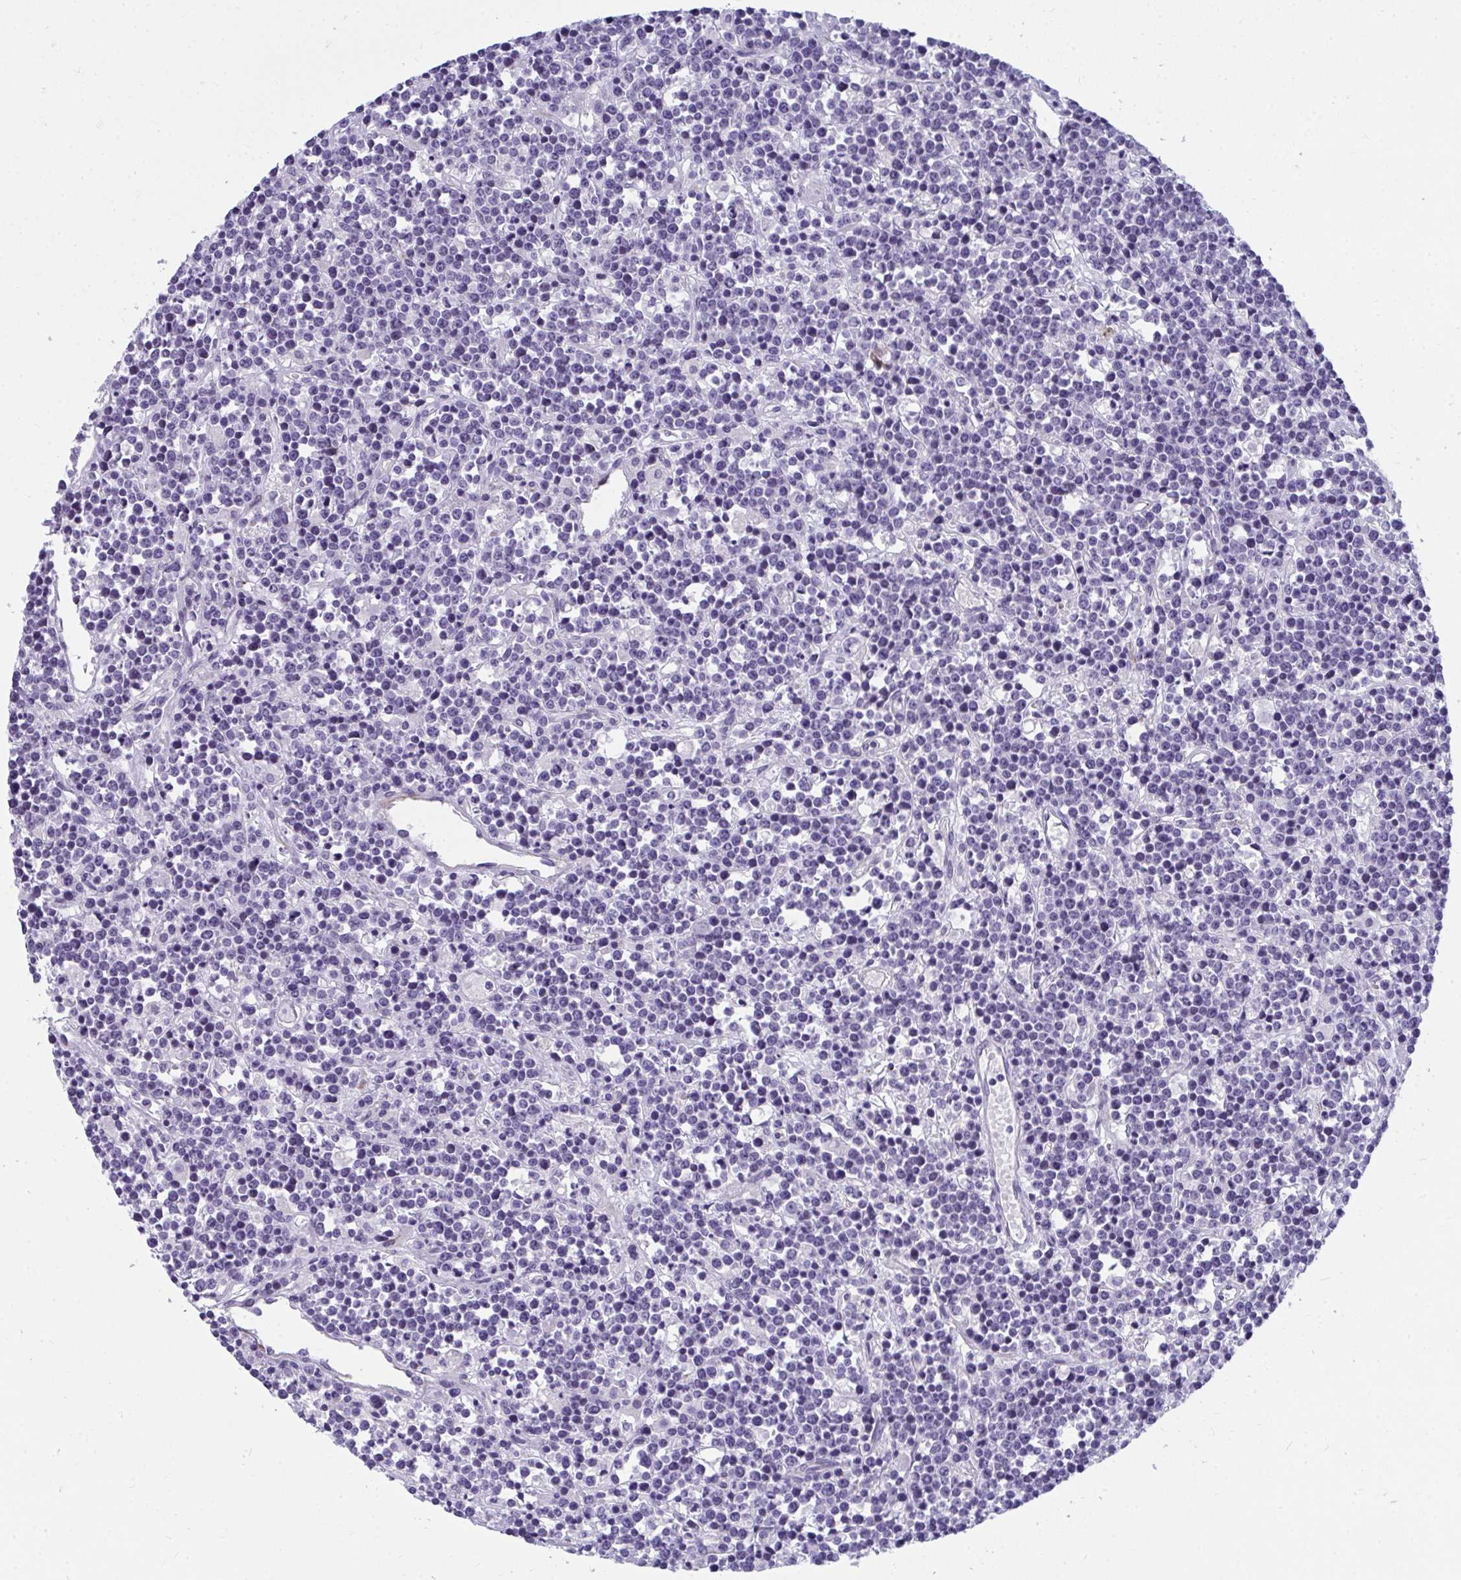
{"staining": {"intensity": "negative", "quantity": "none", "location": "none"}, "tissue": "lymphoma", "cell_type": "Tumor cells", "image_type": "cancer", "snomed": [{"axis": "morphology", "description": "Malignant lymphoma, non-Hodgkin's type, High grade"}, {"axis": "topography", "description": "Ovary"}], "caption": "This is an immunohistochemistry (IHC) histopathology image of human lymphoma. There is no positivity in tumor cells.", "gene": "TSBP1", "patient": {"sex": "female", "age": 56}}